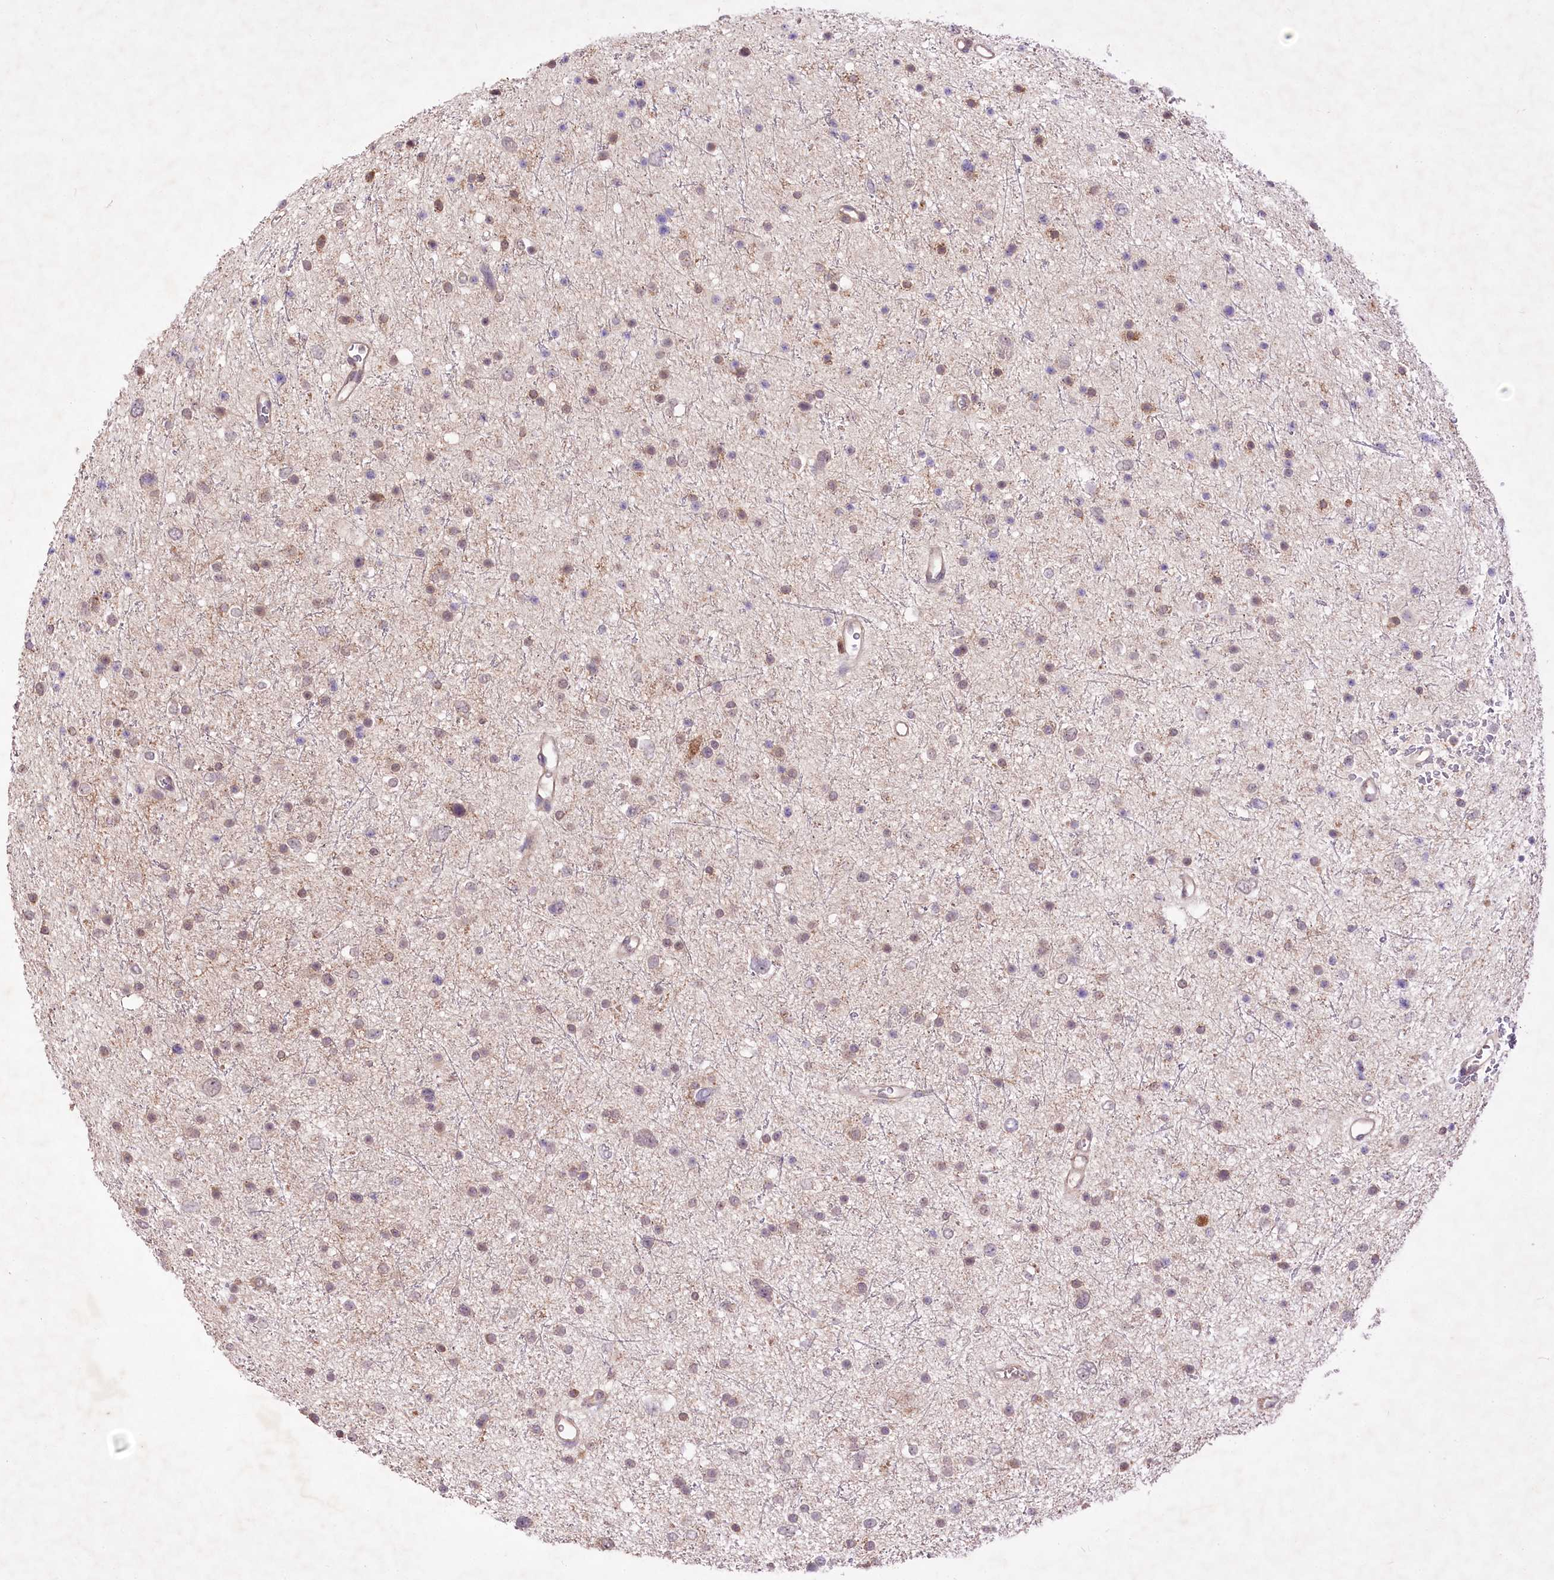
{"staining": {"intensity": "weak", "quantity": "25%-75%", "location": "cytoplasmic/membranous,nuclear"}, "tissue": "glioma", "cell_type": "Tumor cells", "image_type": "cancer", "snomed": [{"axis": "morphology", "description": "Glioma, malignant, Low grade"}, {"axis": "topography", "description": "Brain"}], "caption": "Weak cytoplasmic/membranous and nuclear protein staining is identified in about 25%-75% of tumor cells in glioma.", "gene": "HELT", "patient": {"sex": "female", "age": 37}}